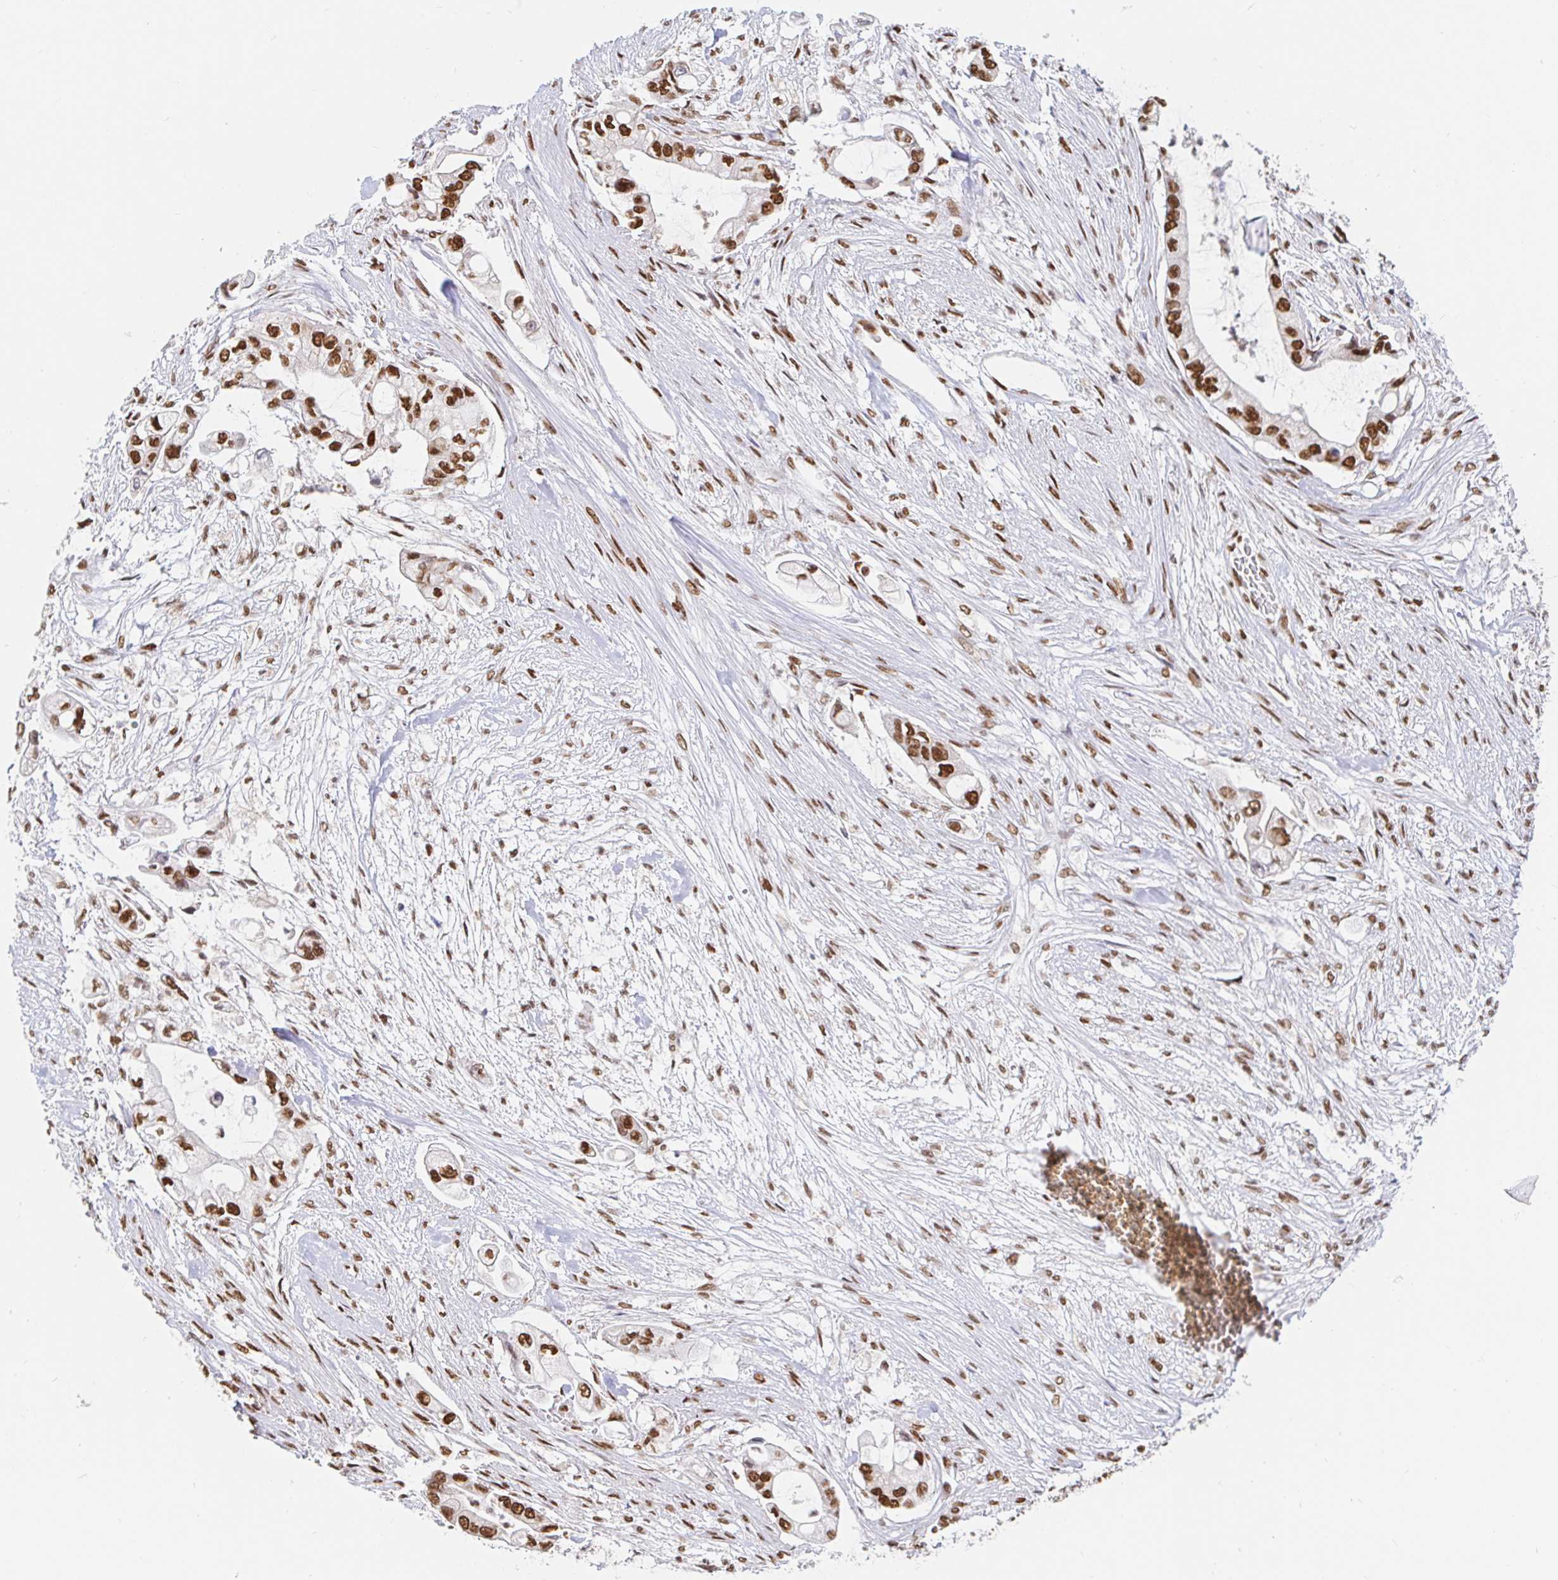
{"staining": {"intensity": "strong", "quantity": ">75%", "location": "nuclear"}, "tissue": "pancreatic cancer", "cell_type": "Tumor cells", "image_type": "cancer", "snomed": [{"axis": "morphology", "description": "Adenocarcinoma, NOS"}, {"axis": "topography", "description": "Pancreas"}], "caption": "Strong nuclear positivity for a protein is seen in about >75% of tumor cells of pancreatic adenocarcinoma using IHC.", "gene": "RBMX", "patient": {"sex": "female", "age": 69}}